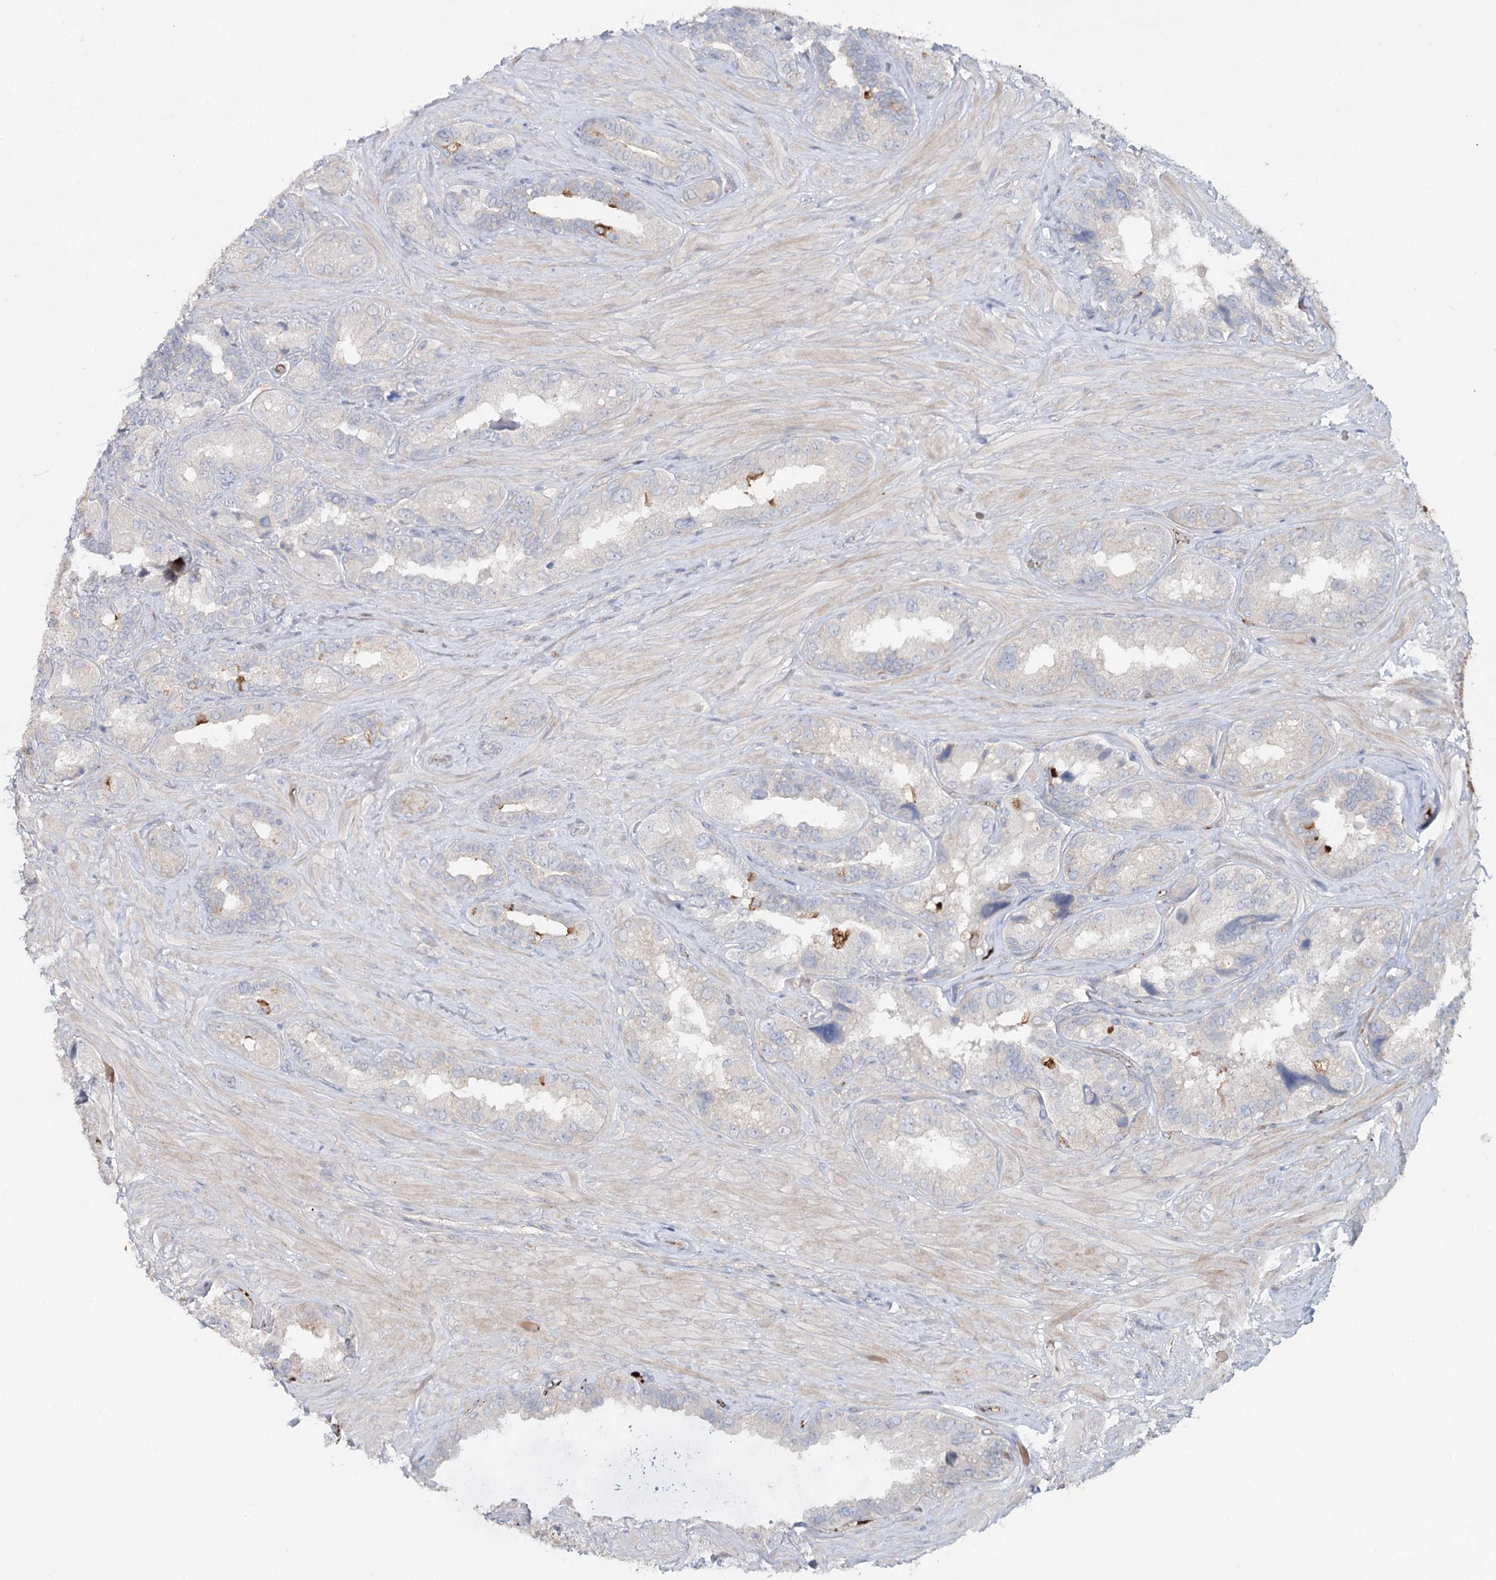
{"staining": {"intensity": "moderate", "quantity": "<25%", "location": "cytoplasmic/membranous"}, "tissue": "seminal vesicle", "cell_type": "Glandular cells", "image_type": "normal", "snomed": [{"axis": "morphology", "description": "Normal tissue, NOS"}, {"axis": "topography", "description": "Seminal veicle"}, {"axis": "topography", "description": "Peripheral nerve tissue"}], "caption": "This is a micrograph of IHC staining of benign seminal vesicle, which shows moderate positivity in the cytoplasmic/membranous of glandular cells.", "gene": "ALKBH8", "patient": {"sex": "male", "age": 67}}